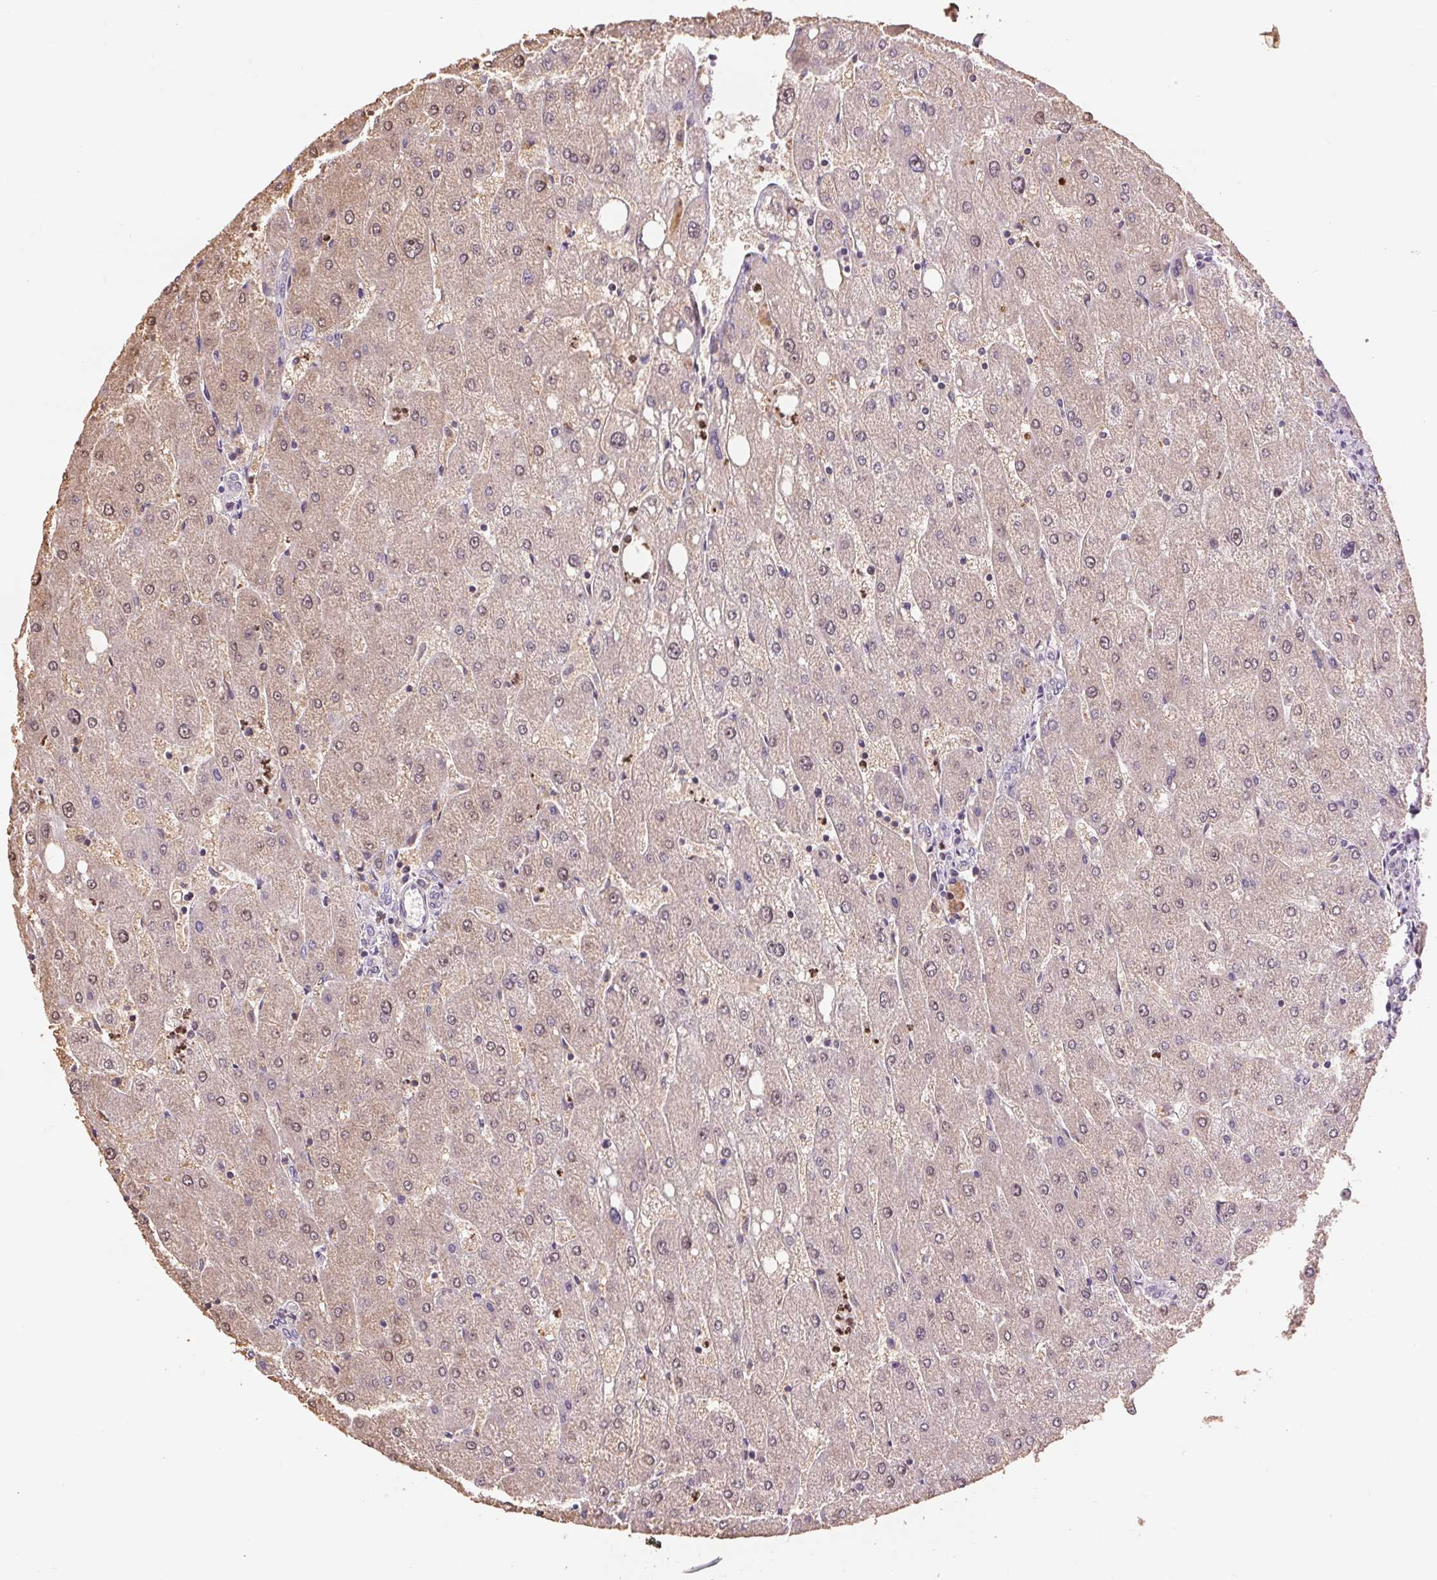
{"staining": {"intensity": "negative", "quantity": "none", "location": "none"}, "tissue": "liver", "cell_type": "Cholangiocytes", "image_type": "normal", "snomed": [{"axis": "morphology", "description": "Normal tissue, NOS"}, {"axis": "topography", "description": "Liver"}], "caption": "Immunohistochemical staining of unremarkable liver exhibits no significant expression in cholangiocytes. (DAB immunohistochemistry (IHC), high magnification).", "gene": "RANBP3L", "patient": {"sex": "male", "age": 67}}